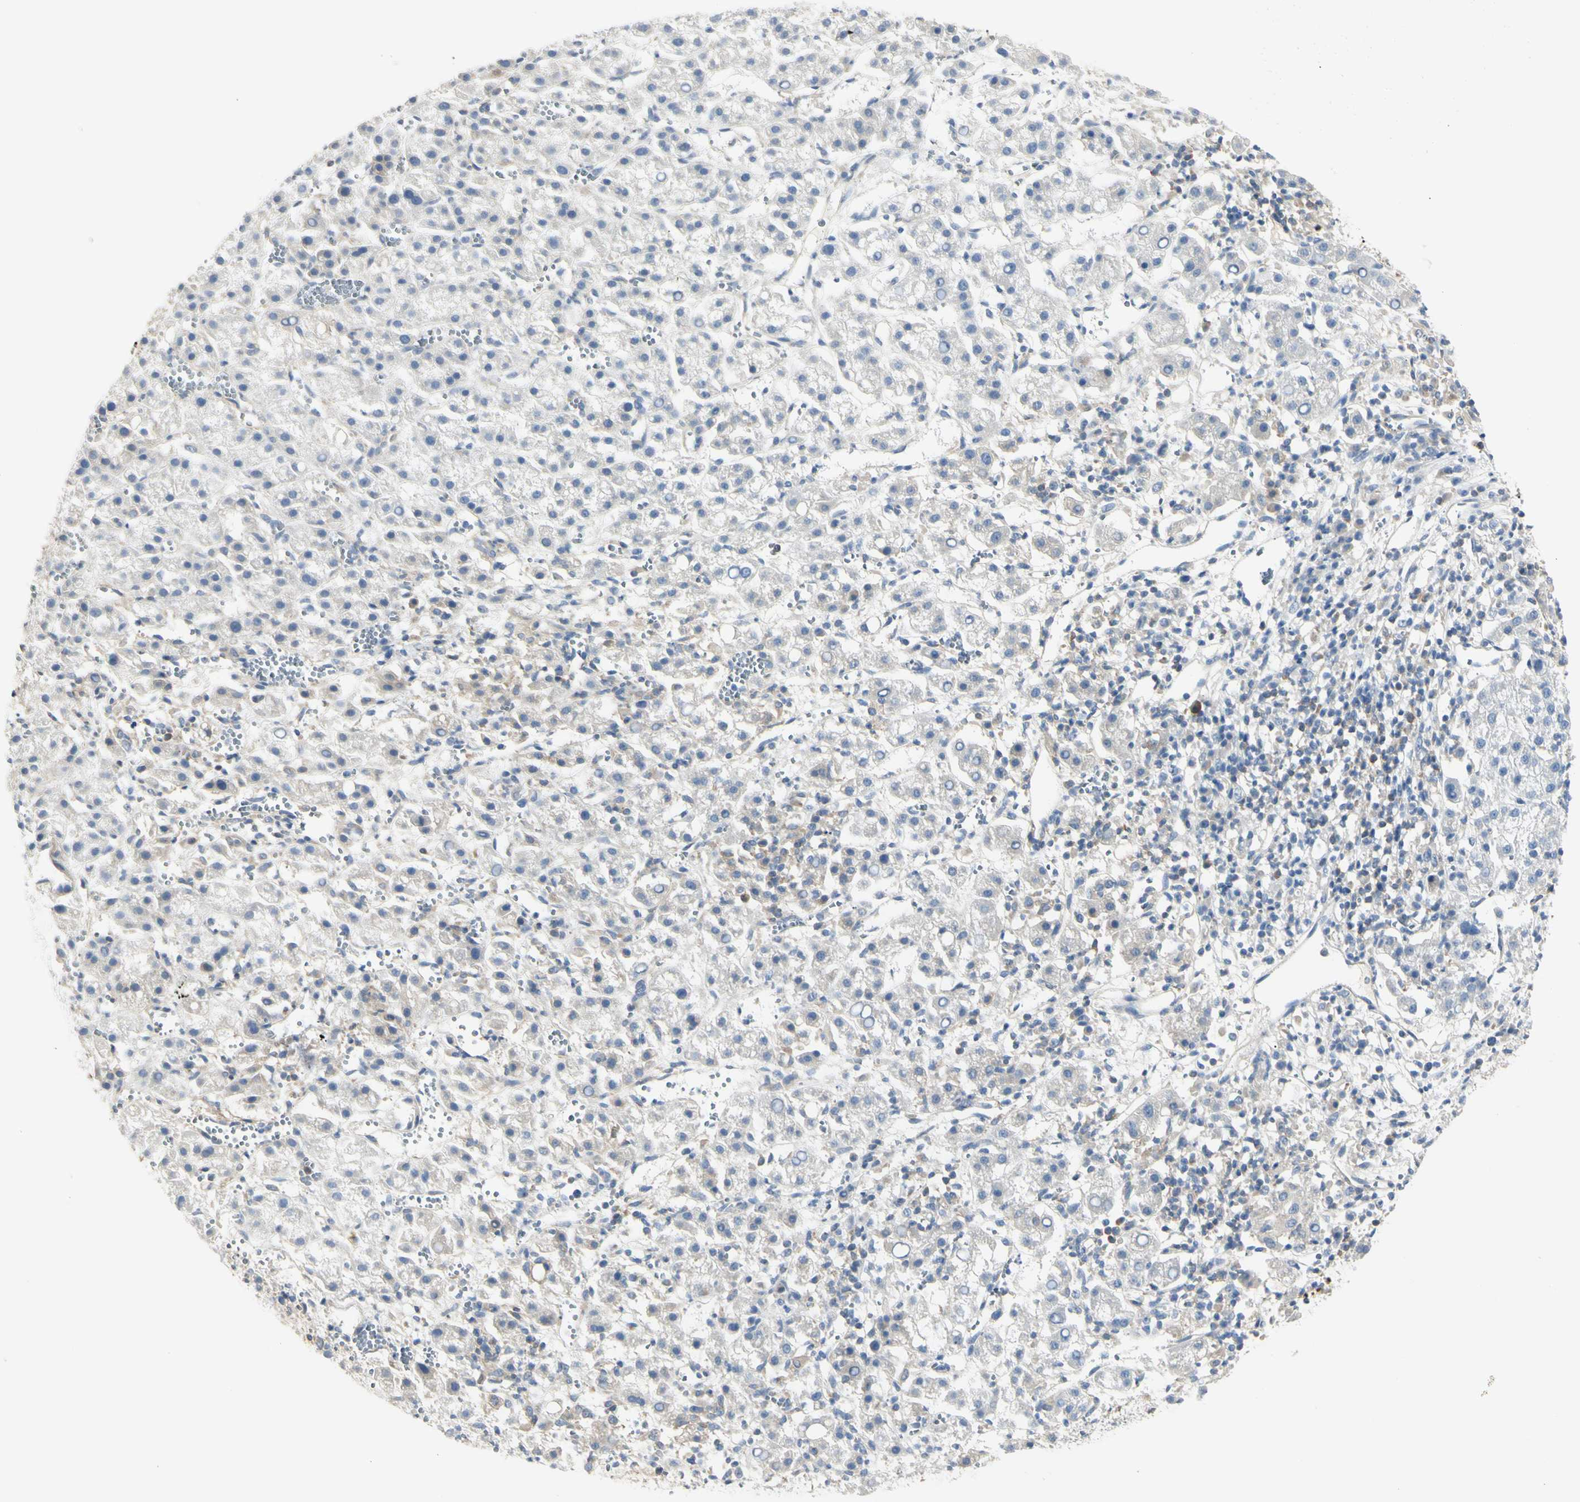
{"staining": {"intensity": "weak", "quantity": "<25%", "location": "cytoplasmic/membranous"}, "tissue": "liver cancer", "cell_type": "Tumor cells", "image_type": "cancer", "snomed": [{"axis": "morphology", "description": "Carcinoma, Hepatocellular, NOS"}, {"axis": "topography", "description": "Liver"}], "caption": "IHC micrograph of neoplastic tissue: human liver cancer stained with DAB (3,3'-diaminobenzidine) demonstrates no significant protein expression in tumor cells. (Brightfield microscopy of DAB (3,3'-diaminobenzidine) immunohistochemistry (IHC) at high magnification).", "gene": "NFKB2", "patient": {"sex": "female", "age": 58}}